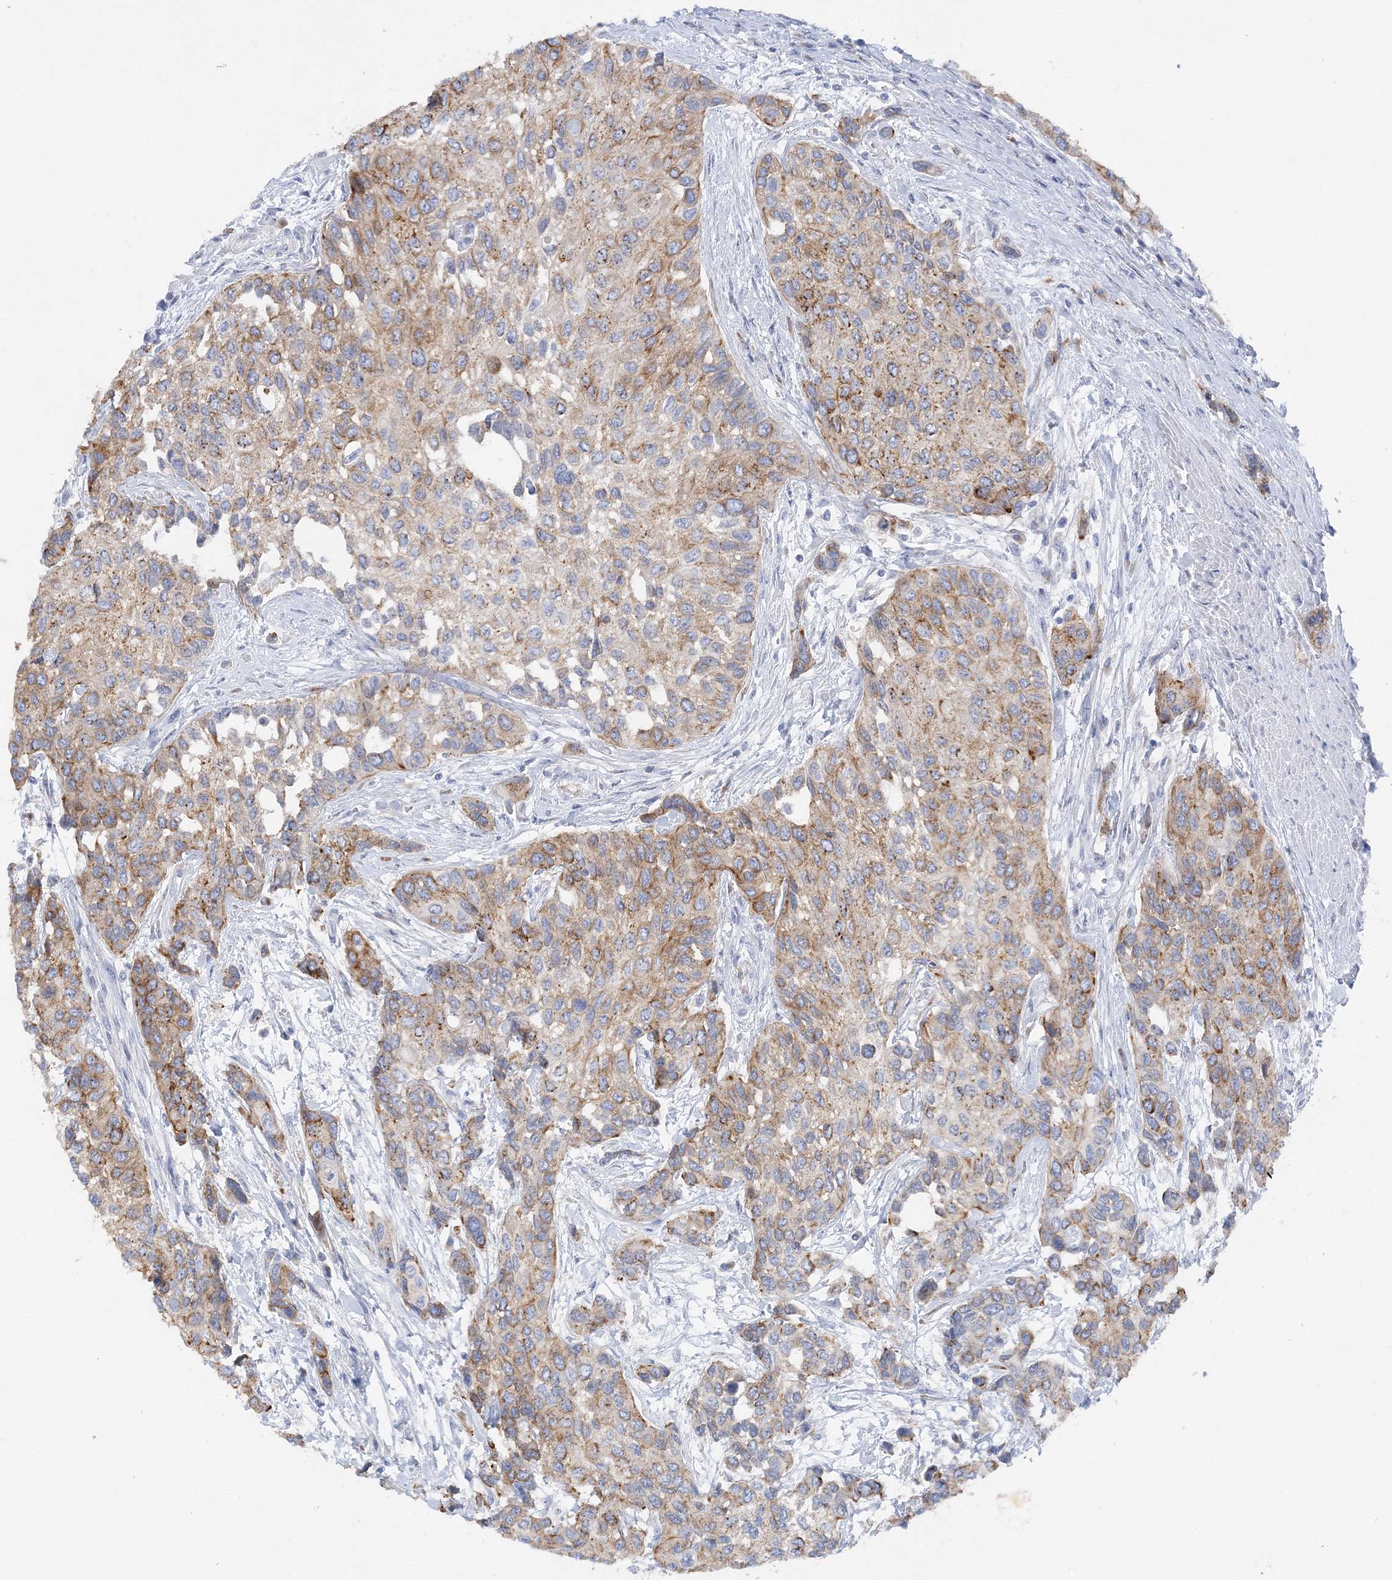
{"staining": {"intensity": "moderate", "quantity": ">75%", "location": "cytoplasmic/membranous"}, "tissue": "urothelial cancer", "cell_type": "Tumor cells", "image_type": "cancer", "snomed": [{"axis": "morphology", "description": "Normal tissue, NOS"}, {"axis": "morphology", "description": "Urothelial carcinoma, High grade"}, {"axis": "topography", "description": "Vascular tissue"}, {"axis": "topography", "description": "Urinary bladder"}], "caption": "Immunohistochemical staining of urothelial cancer reveals medium levels of moderate cytoplasmic/membranous protein positivity in approximately >75% of tumor cells. (IHC, brightfield microscopy, high magnification).", "gene": "SLC5A6", "patient": {"sex": "female", "age": 56}}